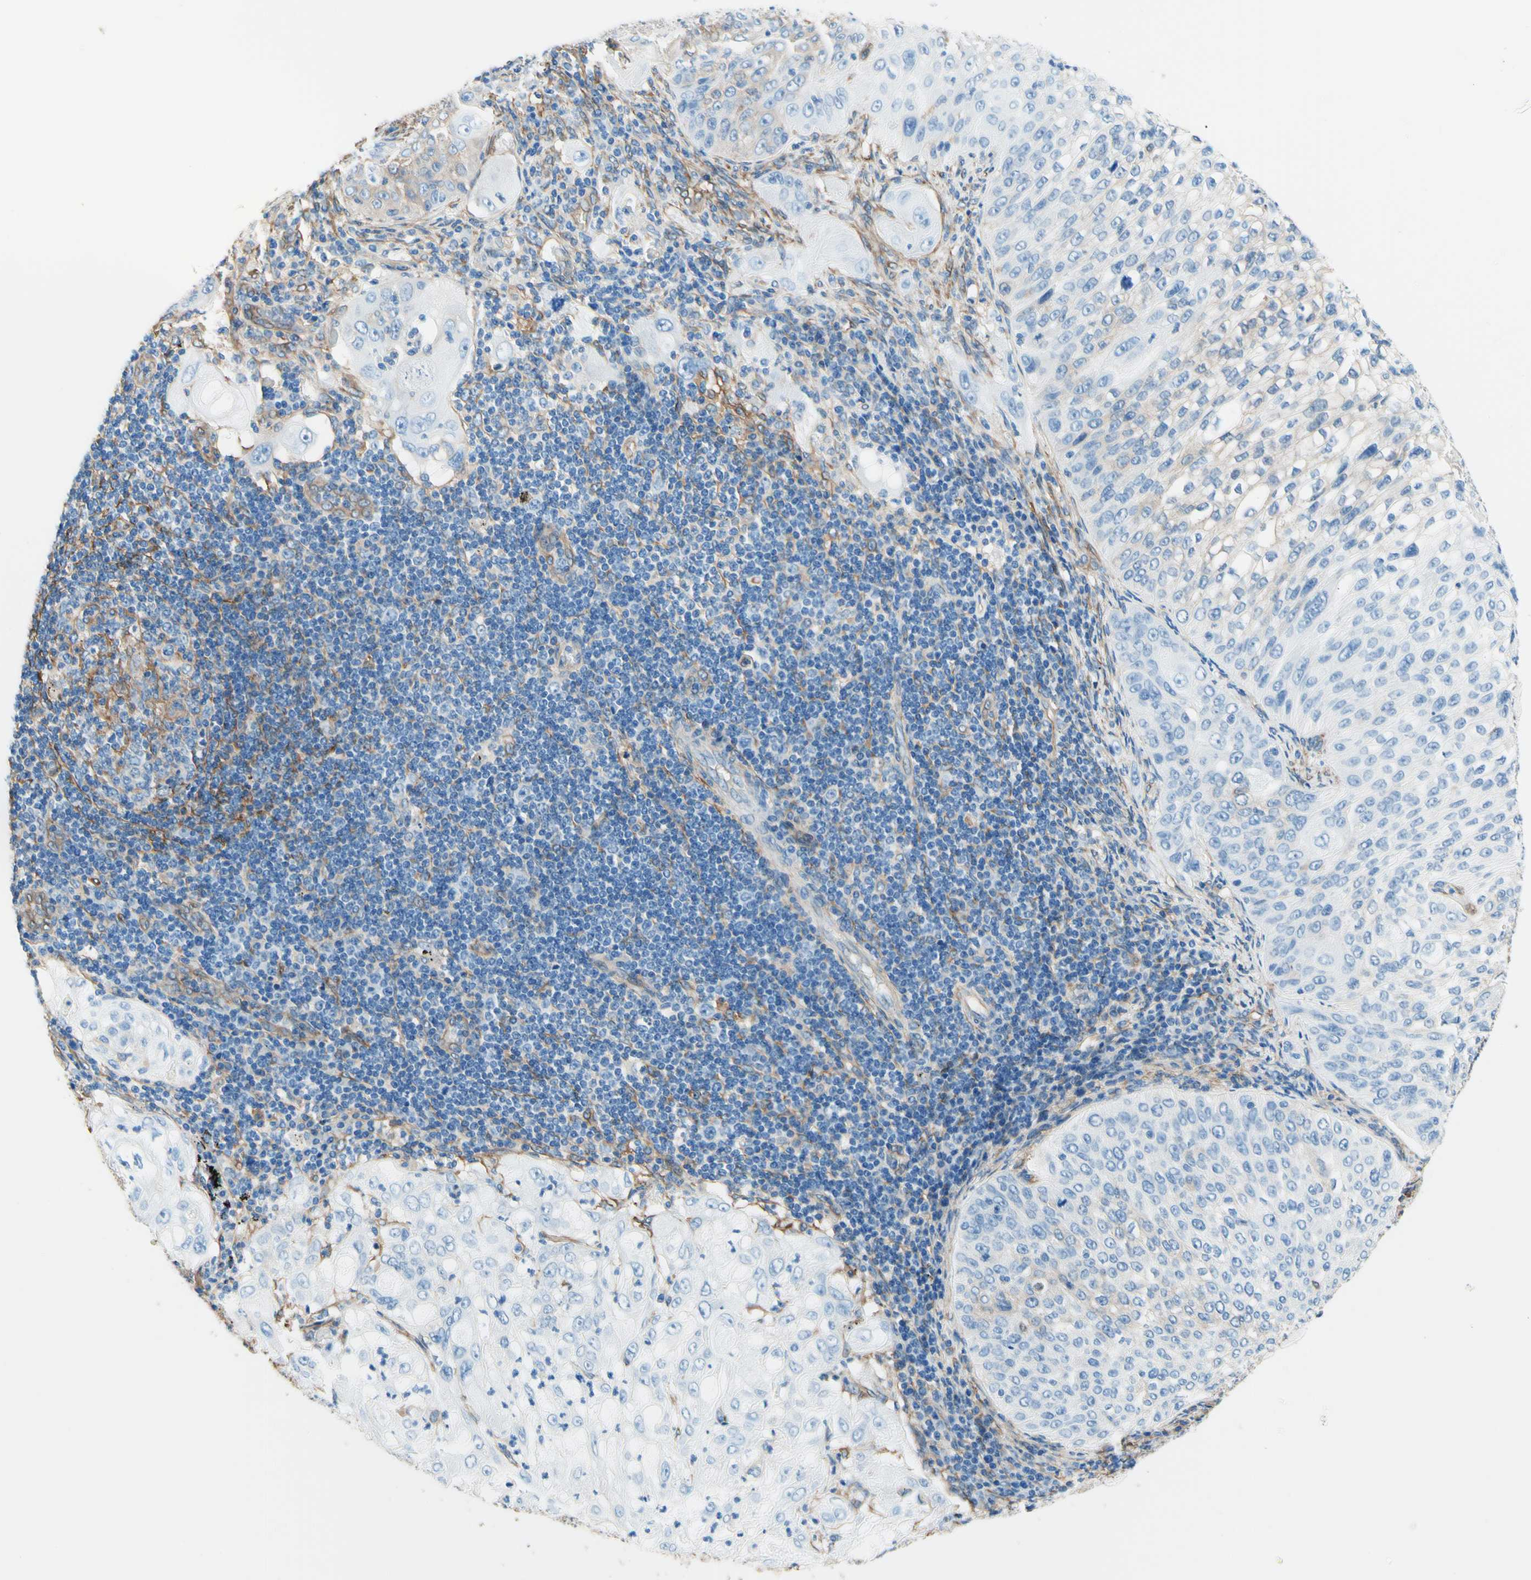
{"staining": {"intensity": "negative", "quantity": "none", "location": "none"}, "tissue": "lung cancer", "cell_type": "Tumor cells", "image_type": "cancer", "snomed": [{"axis": "morphology", "description": "Inflammation, NOS"}, {"axis": "morphology", "description": "Squamous cell carcinoma, NOS"}, {"axis": "topography", "description": "Lymph node"}, {"axis": "topography", "description": "Soft tissue"}, {"axis": "topography", "description": "Lung"}], "caption": "There is no significant expression in tumor cells of lung squamous cell carcinoma.", "gene": "DPYSL3", "patient": {"sex": "male", "age": 66}}